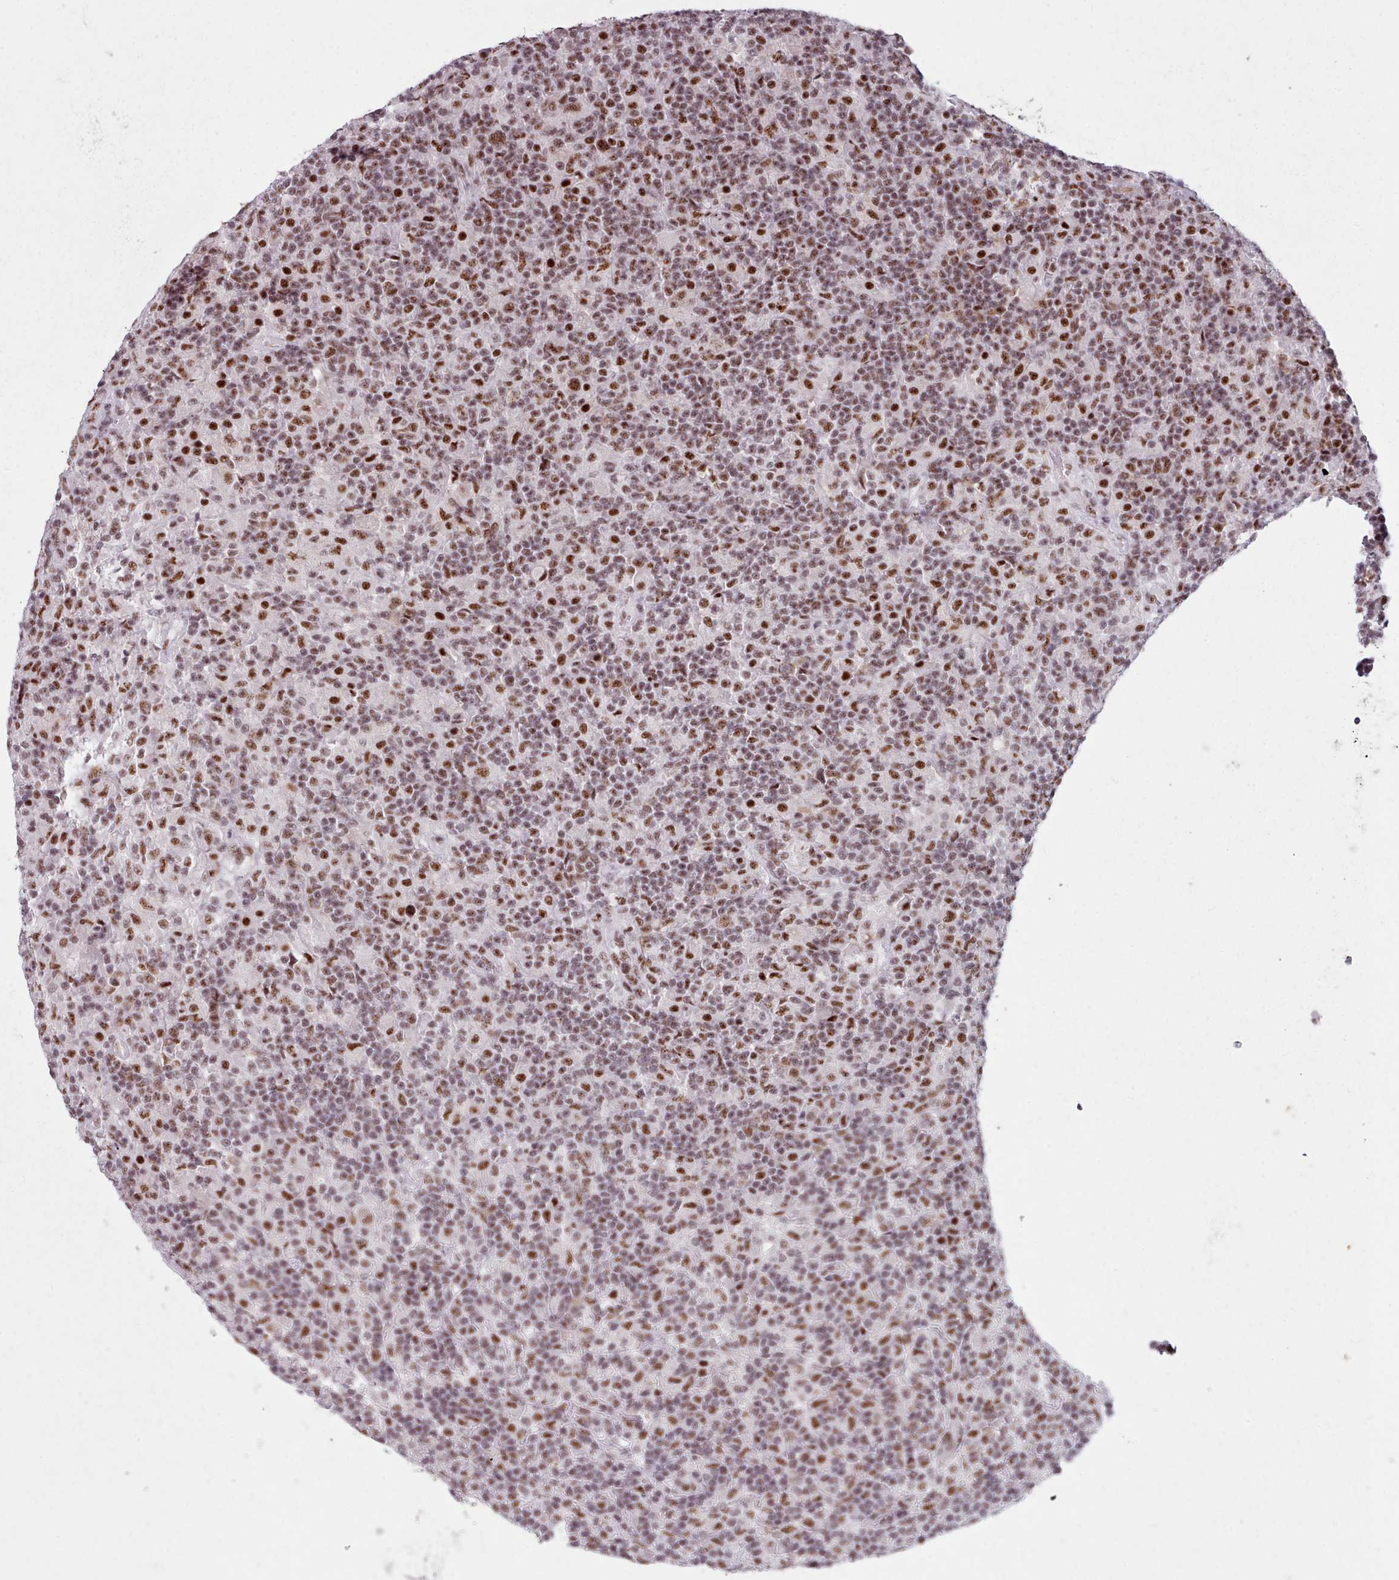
{"staining": {"intensity": "moderate", "quantity": ">75%", "location": "nuclear"}, "tissue": "lymphoma", "cell_type": "Tumor cells", "image_type": "cancer", "snomed": [{"axis": "morphology", "description": "Hodgkin's disease, NOS"}, {"axis": "topography", "description": "Lymph node"}], "caption": "Hodgkin's disease stained with a protein marker reveals moderate staining in tumor cells.", "gene": "SRRM1", "patient": {"sex": "male", "age": 70}}